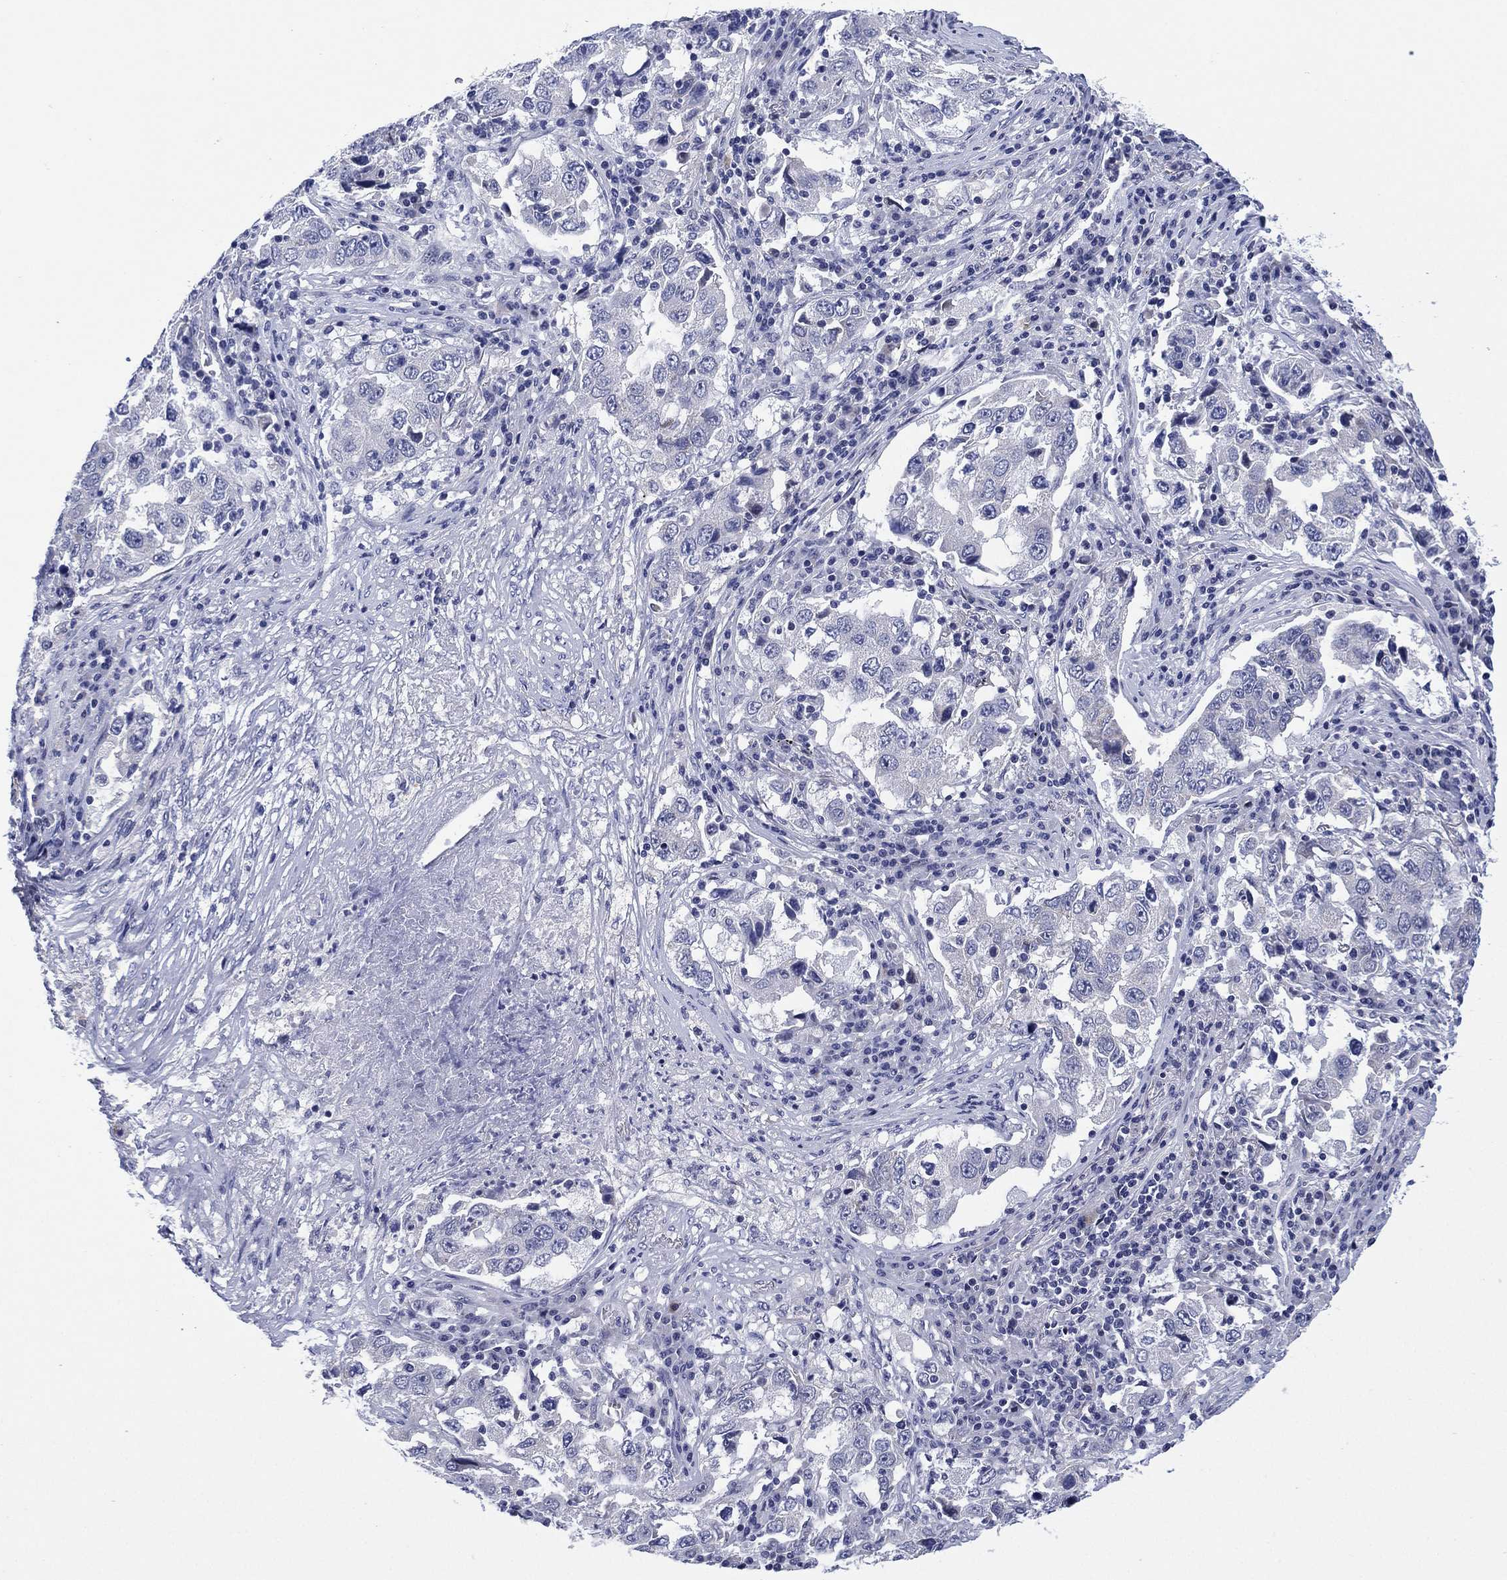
{"staining": {"intensity": "negative", "quantity": "none", "location": "none"}, "tissue": "lung cancer", "cell_type": "Tumor cells", "image_type": "cancer", "snomed": [{"axis": "morphology", "description": "Adenocarcinoma, NOS"}, {"axis": "topography", "description": "Lung"}], "caption": "High power microscopy micrograph of an IHC image of lung cancer, revealing no significant positivity in tumor cells. The staining was performed using DAB to visualize the protein expression in brown, while the nuclei were stained in blue with hematoxylin (Magnification: 20x).", "gene": "CLIP3", "patient": {"sex": "male", "age": 73}}